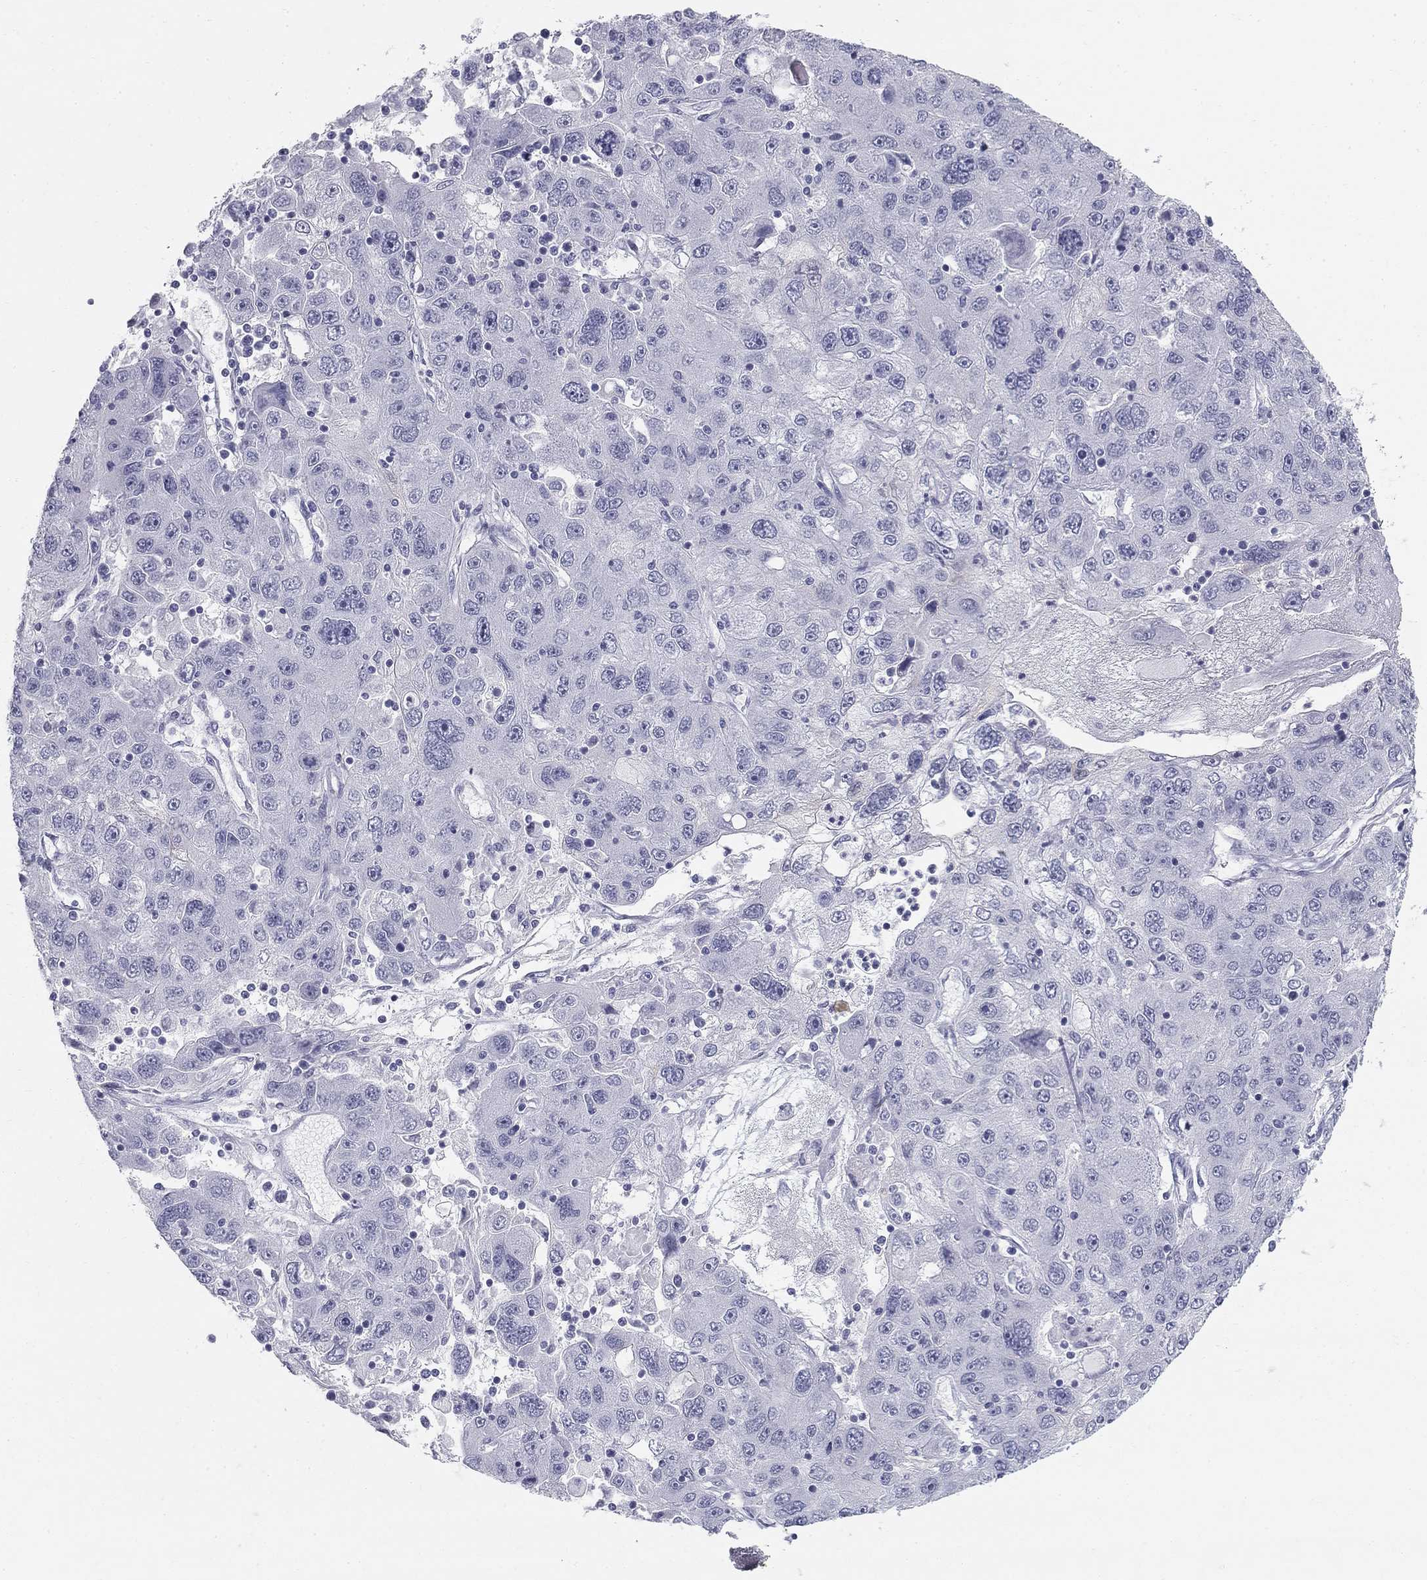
{"staining": {"intensity": "negative", "quantity": "none", "location": "none"}, "tissue": "stomach cancer", "cell_type": "Tumor cells", "image_type": "cancer", "snomed": [{"axis": "morphology", "description": "Adenocarcinoma, NOS"}, {"axis": "topography", "description": "Stomach"}], "caption": "Immunohistochemistry image of neoplastic tissue: human stomach cancer (adenocarcinoma) stained with DAB (3,3'-diaminobenzidine) displays no significant protein expression in tumor cells.", "gene": "SULT2B1", "patient": {"sex": "male", "age": 56}}